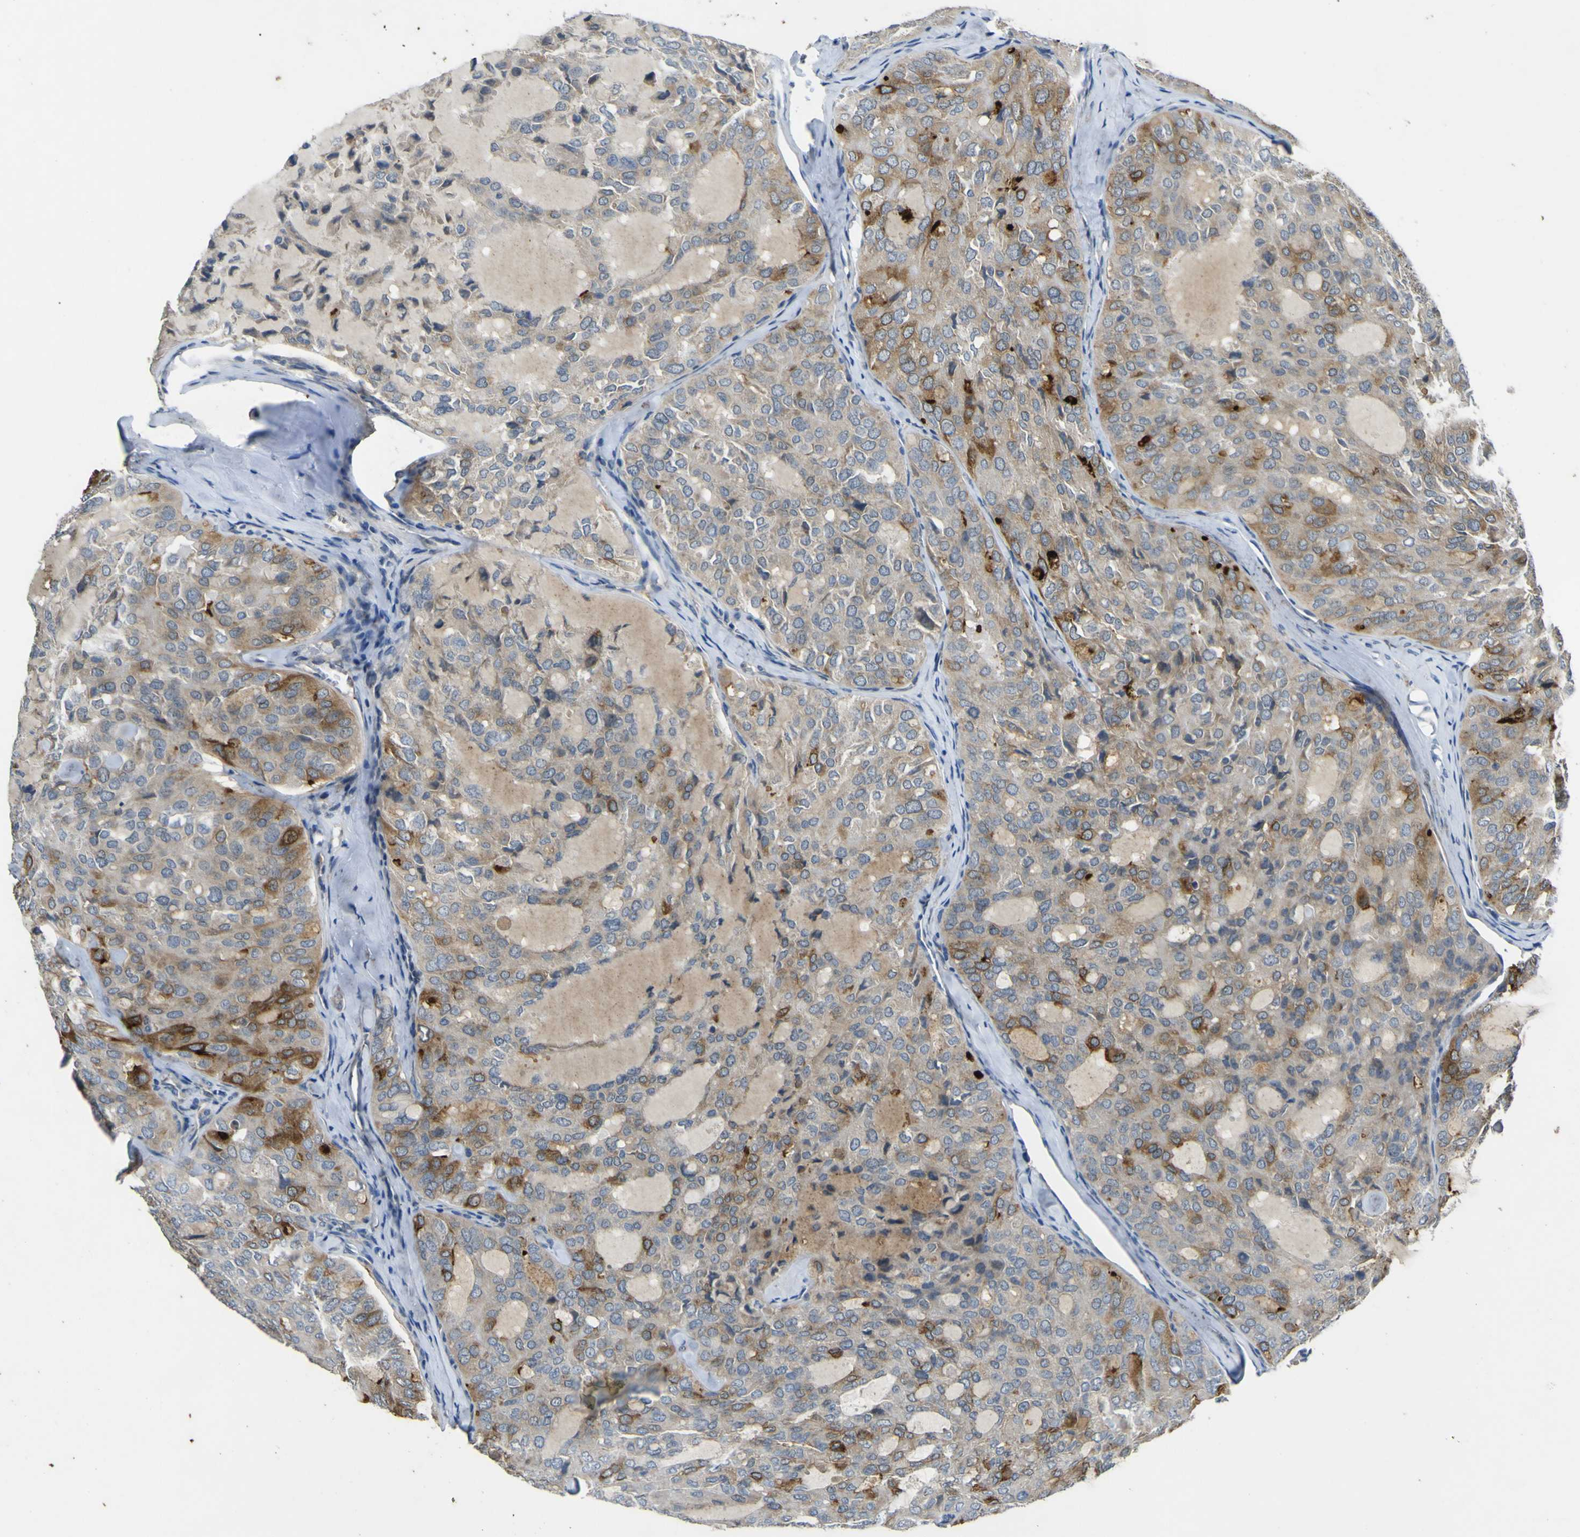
{"staining": {"intensity": "strong", "quantity": "<25%", "location": "cytoplasmic/membranous"}, "tissue": "thyroid cancer", "cell_type": "Tumor cells", "image_type": "cancer", "snomed": [{"axis": "morphology", "description": "Follicular adenoma carcinoma, NOS"}, {"axis": "topography", "description": "Thyroid gland"}], "caption": "An image of follicular adenoma carcinoma (thyroid) stained for a protein shows strong cytoplasmic/membranous brown staining in tumor cells. The protein of interest is shown in brown color, while the nuclei are stained blue.", "gene": "LDLR", "patient": {"sex": "male", "age": 75}}